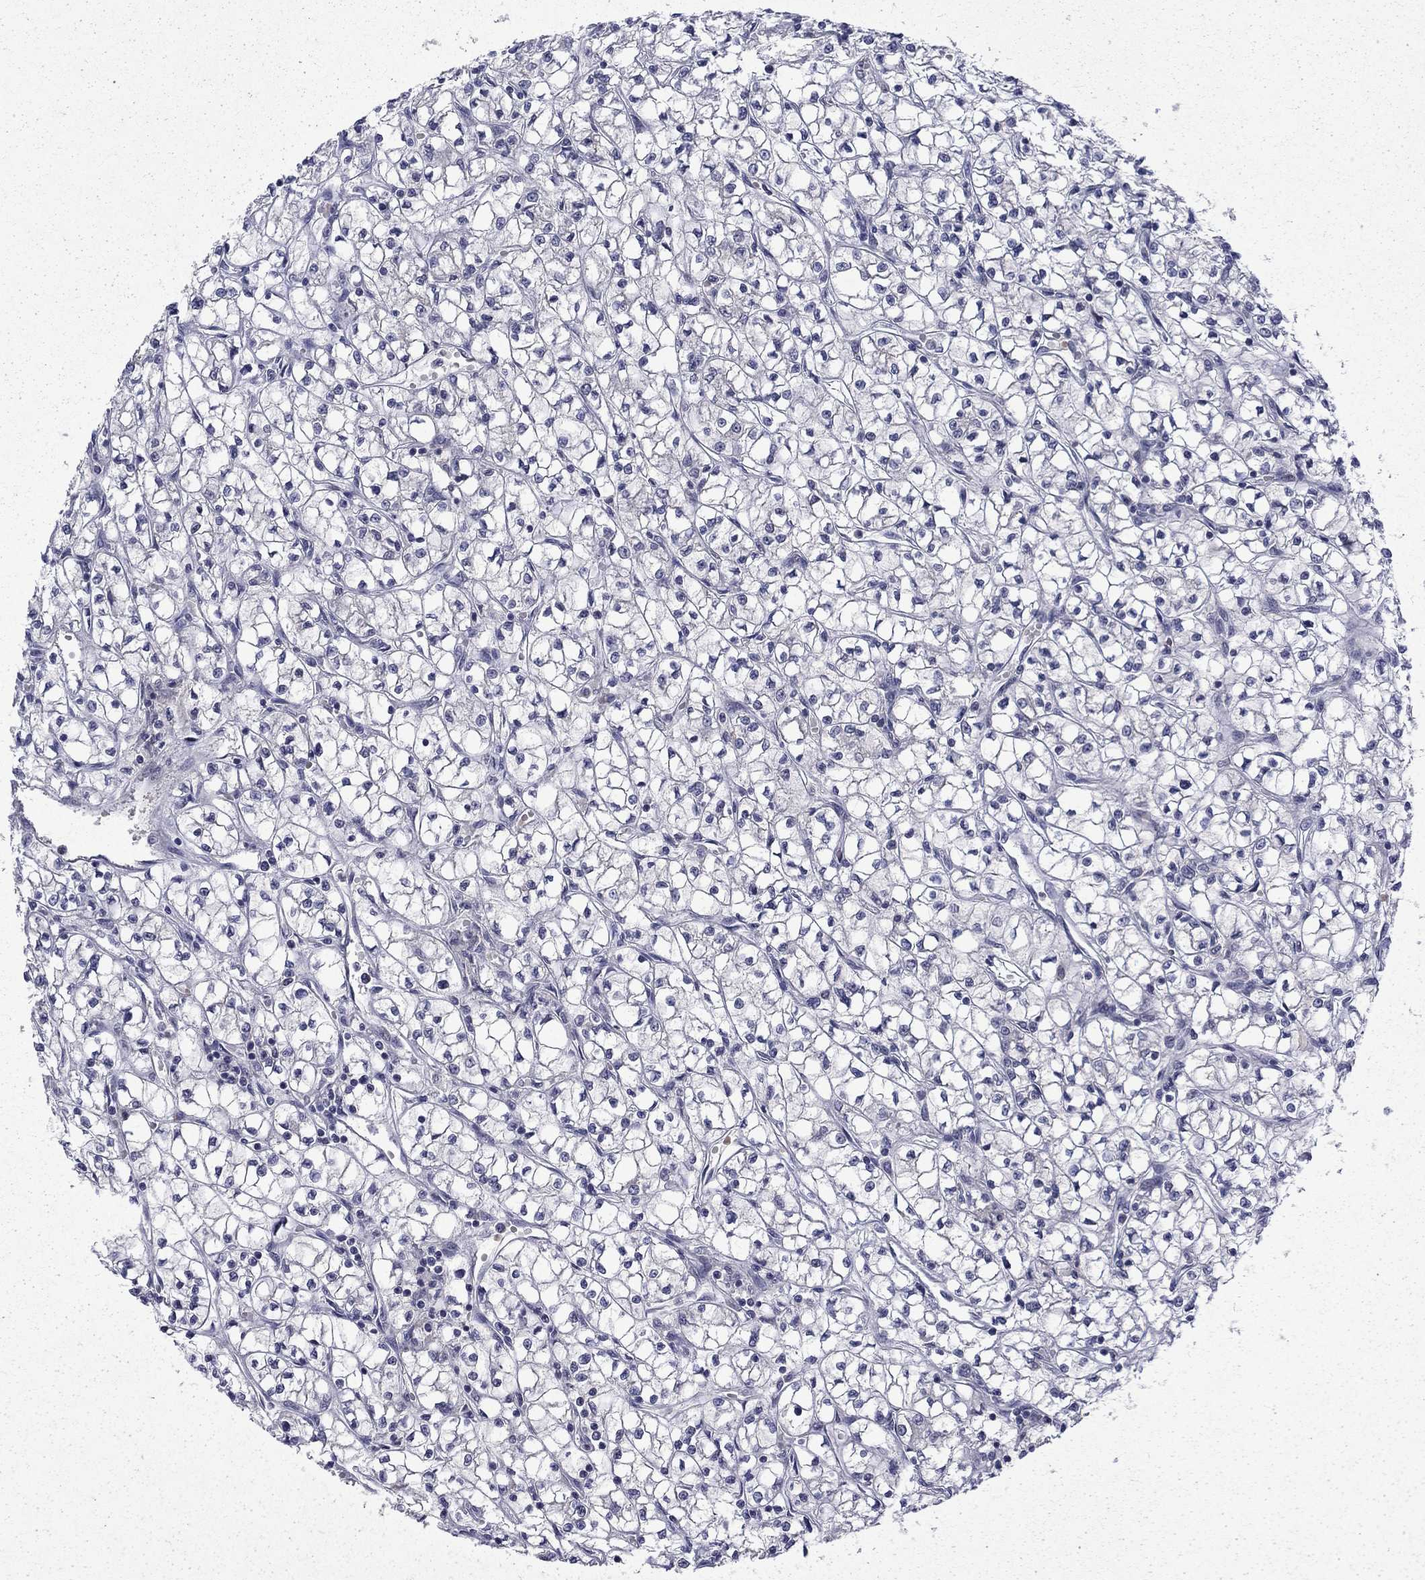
{"staining": {"intensity": "negative", "quantity": "none", "location": "none"}, "tissue": "renal cancer", "cell_type": "Tumor cells", "image_type": "cancer", "snomed": [{"axis": "morphology", "description": "Adenocarcinoma, NOS"}, {"axis": "topography", "description": "Kidney"}], "caption": "An immunohistochemistry image of renal adenocarcinoma is shown. There is no staining in tumor cells of renal adenocarcinoma.", "gene": "CHAT", "patient": {"sex": "female", "age": 64}}